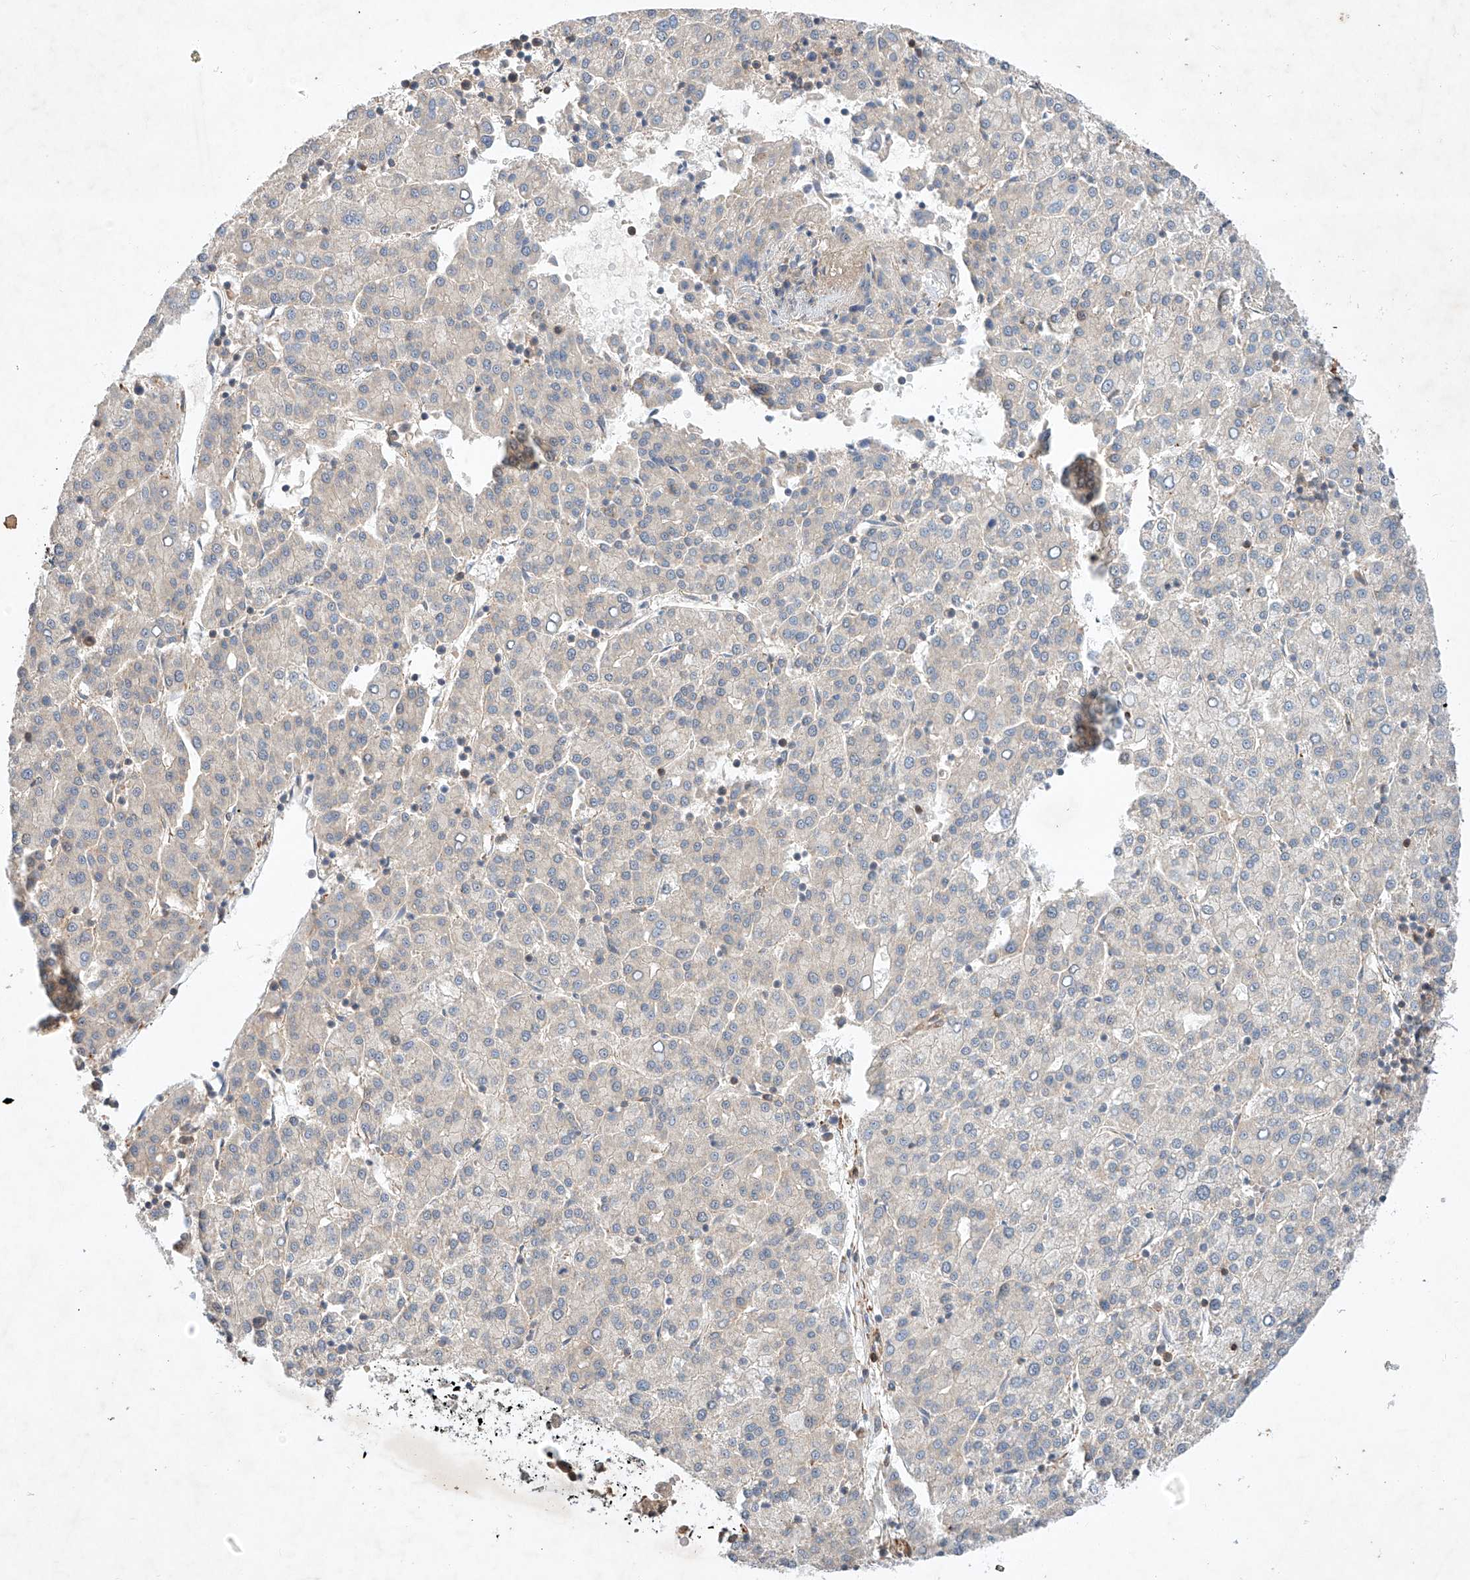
{"staining": {"intensity": "negative", "quantity": "none", "location": "none"}, "tissue": "liver cancer", "cell_type": "Tumor cells", "image_type": "cancer", "snomed": [{"axis": "morphology", "description": "Carcinoma, Hepatocellular, NOS"}, {"axis": "topography", "description": "Liver"}], "caption": "Image shows no significant protein positivity in tumor cells of liver hepatocellular carcinoma. The staining was performed using DAB to visualize the protein expression in brown, while the nuclei were stained in blue with hematoxylin (Magnification: 20x).", "gene": "ARHGAP33", "patient": {"sex": "female", "age": 58}}